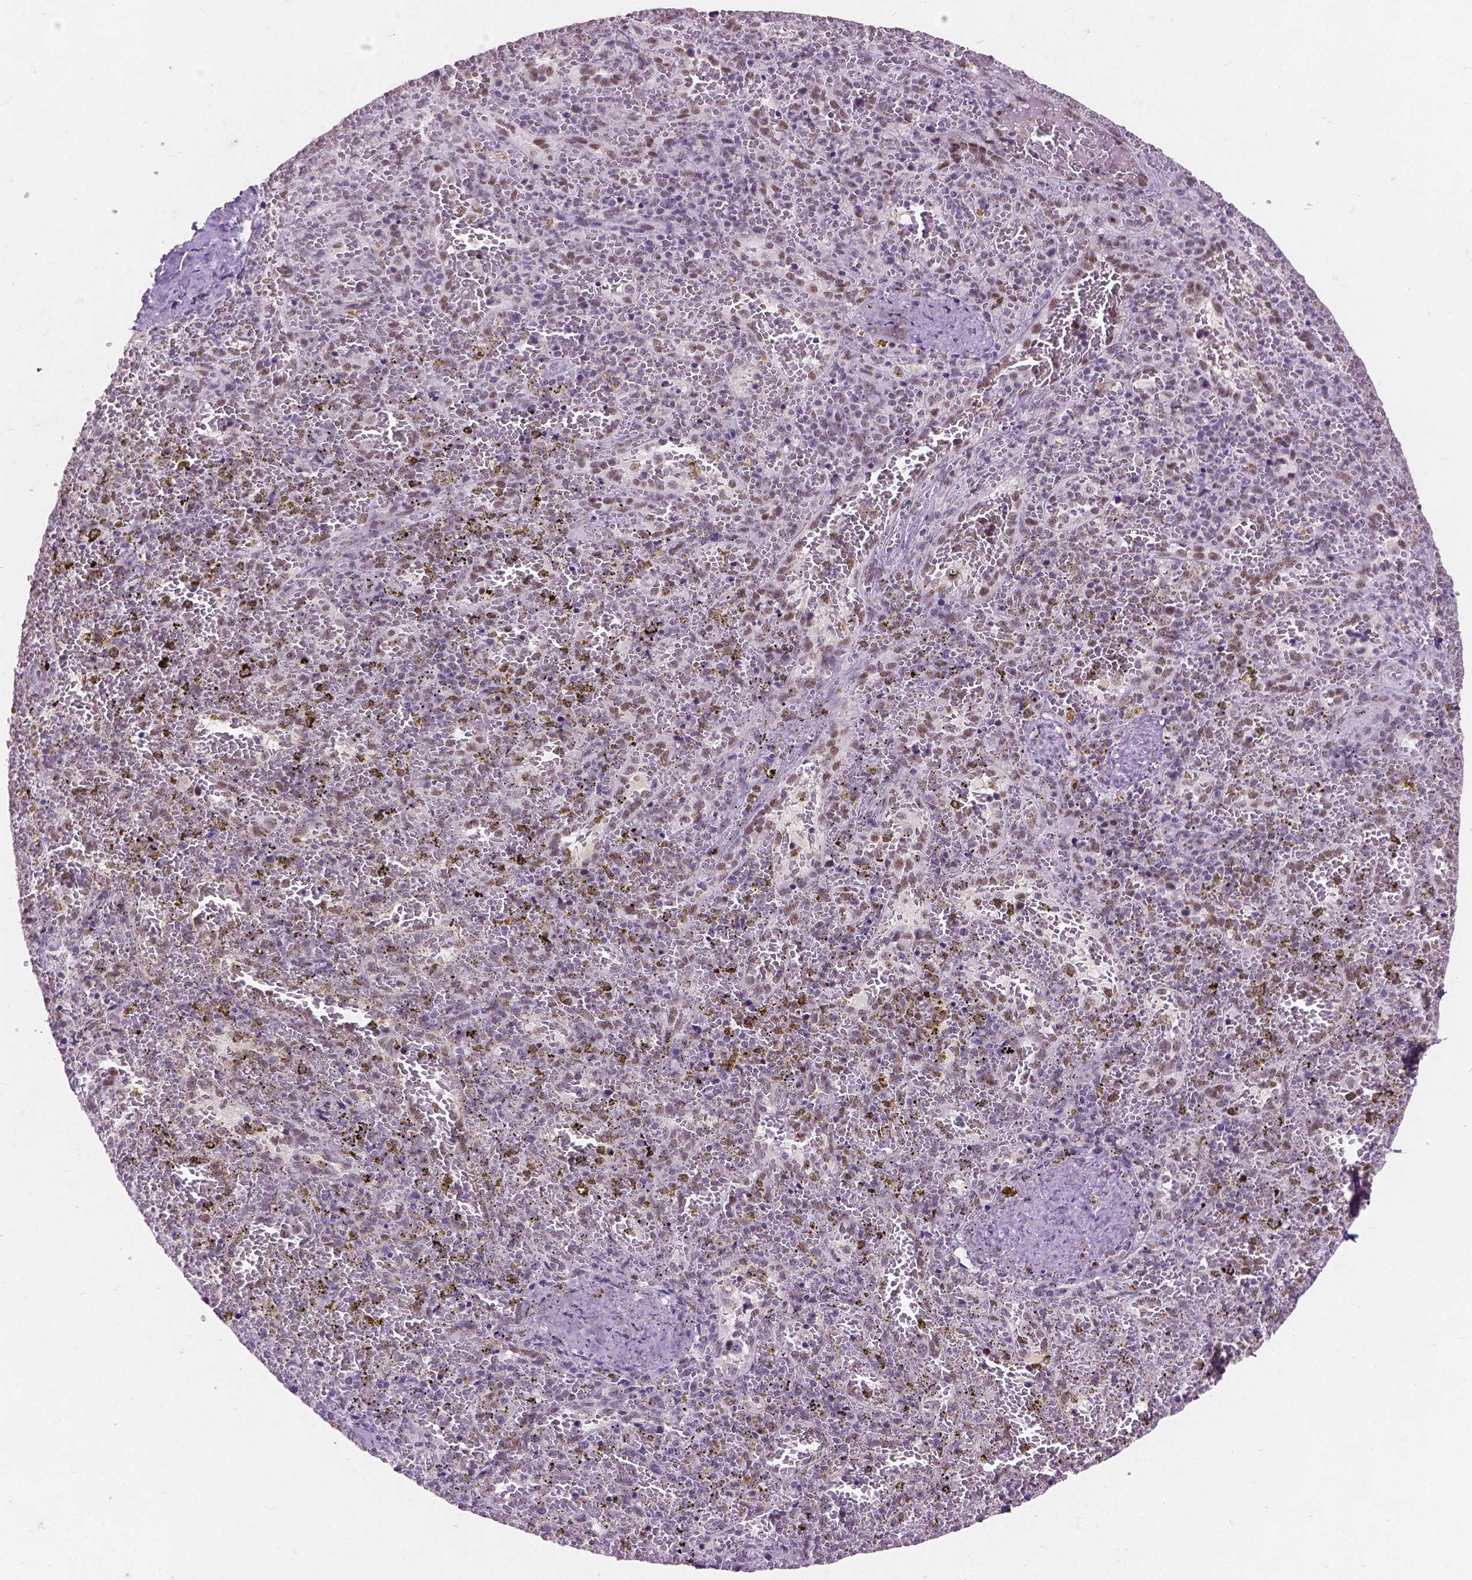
{"staining": {"intensity": "negative", "quantity": "none", "location": "none"}, "tissue": "spleen", "cell_type": "Cells in red pulp", "image_type": "normal", "snomed": [{"axis": "morphology", "description": "Normal tissue, NOS"}, {"axis": "topography", "description": "Spleen"}], "caption": "This is a histopathology image of immunohistochemistry (IHC) staining of unremarkable spleen, which shows no expression in cells in red pulp. The staining was performed using DAB to visualize the protein expression in brown, while the nuclei were stained in blue with hematoxylin (Magnification: 20x).", "gene": "COIL", "patient": {"sex": "female", "age": 50}}